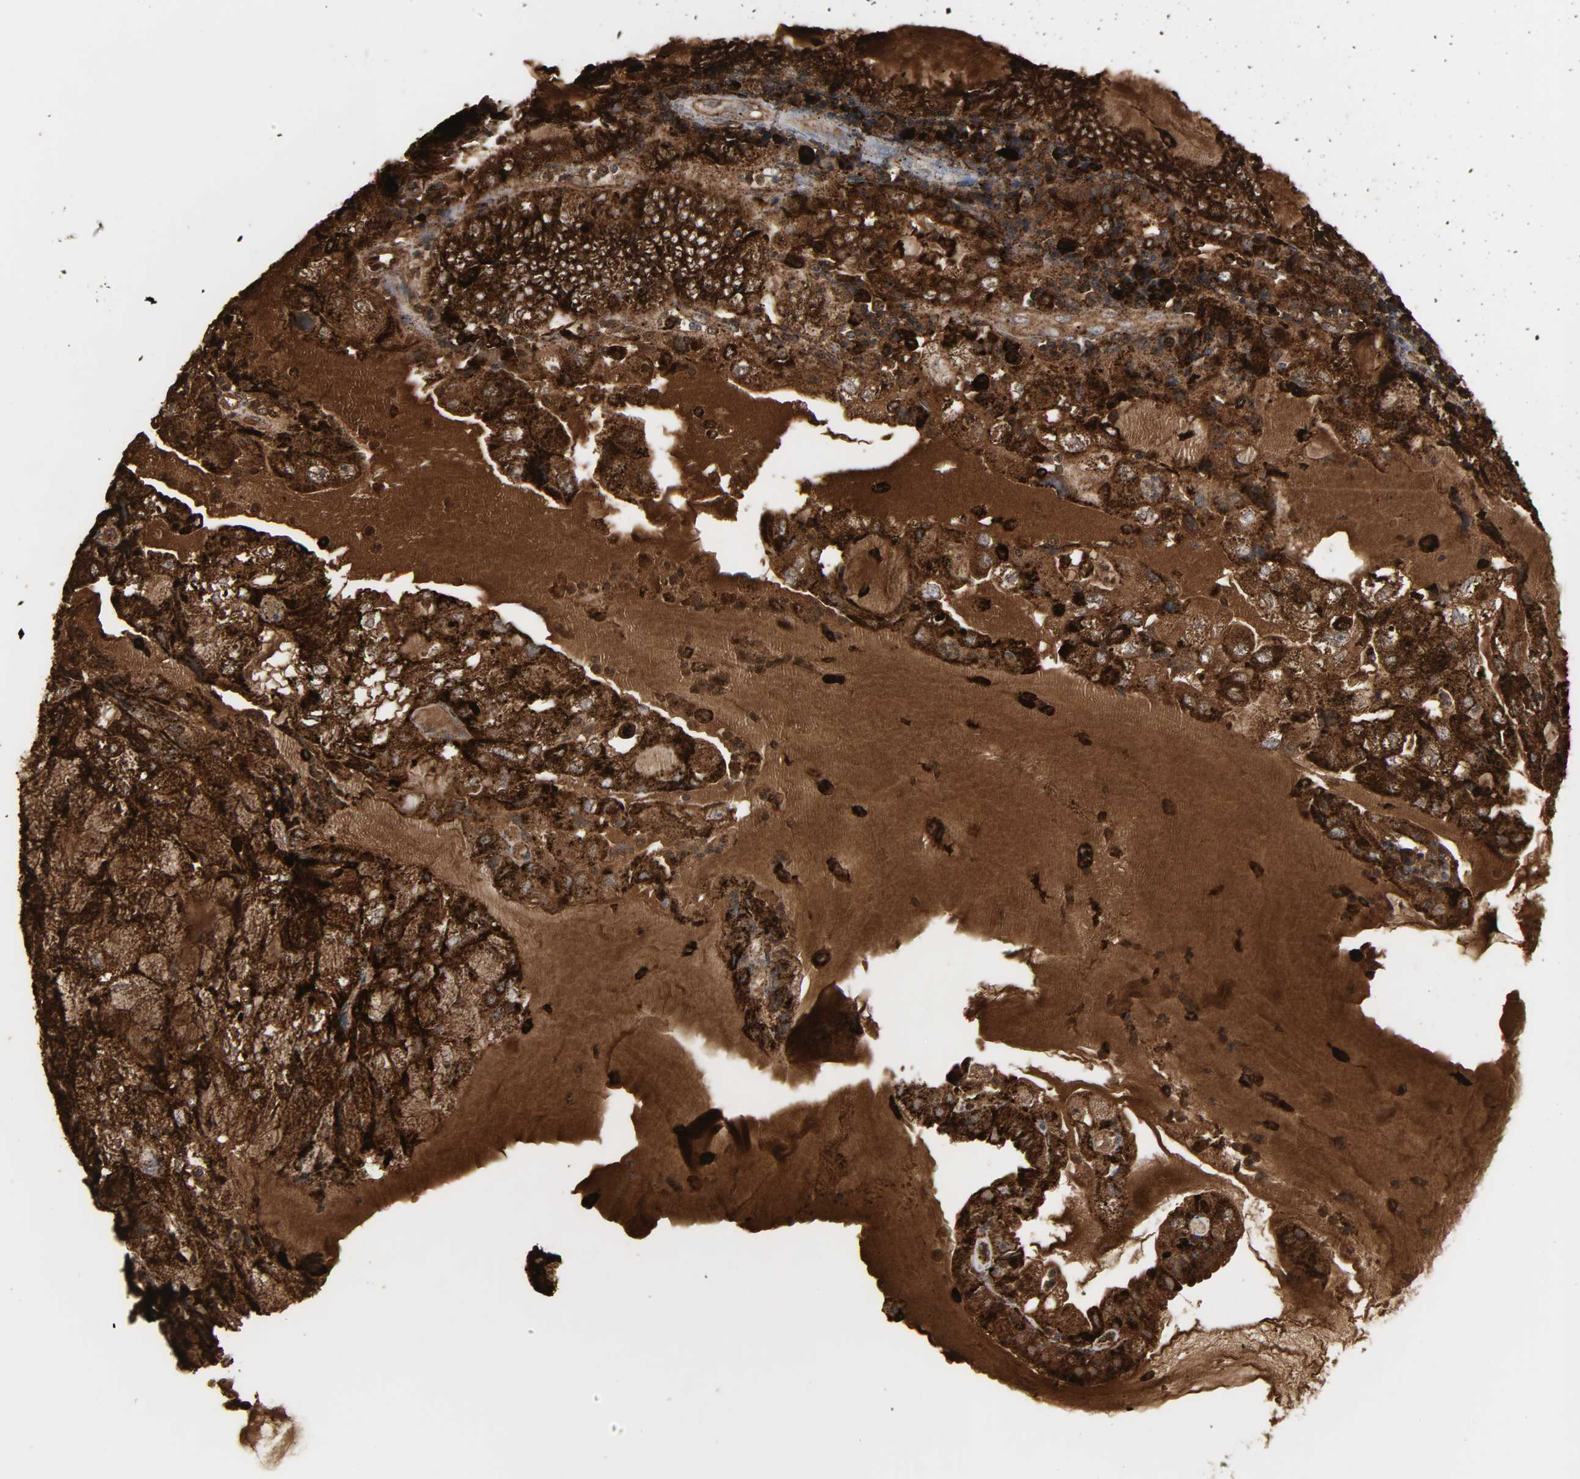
{"staining": {"intensity": "strong", "quantity": ">75%", "location": "cytoplasmic/membranous"}, "tissue": "endometrial cancer", "cell_type": "Tumor cells", "image_type": "cancer", "snomed": [{"axis": "morphology", "description": "Adenocarcinoma, NOS"}, {"axis": "topography", "description": "Endometrium"}], "caption": "Endometrial cancer (adenocarcinoma) tissue shows strong cytoplasmic/membranous positivity in about >75% of tumor cells Nuclei are stained in blue.", "gene": "PSAP", "patient": {"sex": "female", "age": 81}}